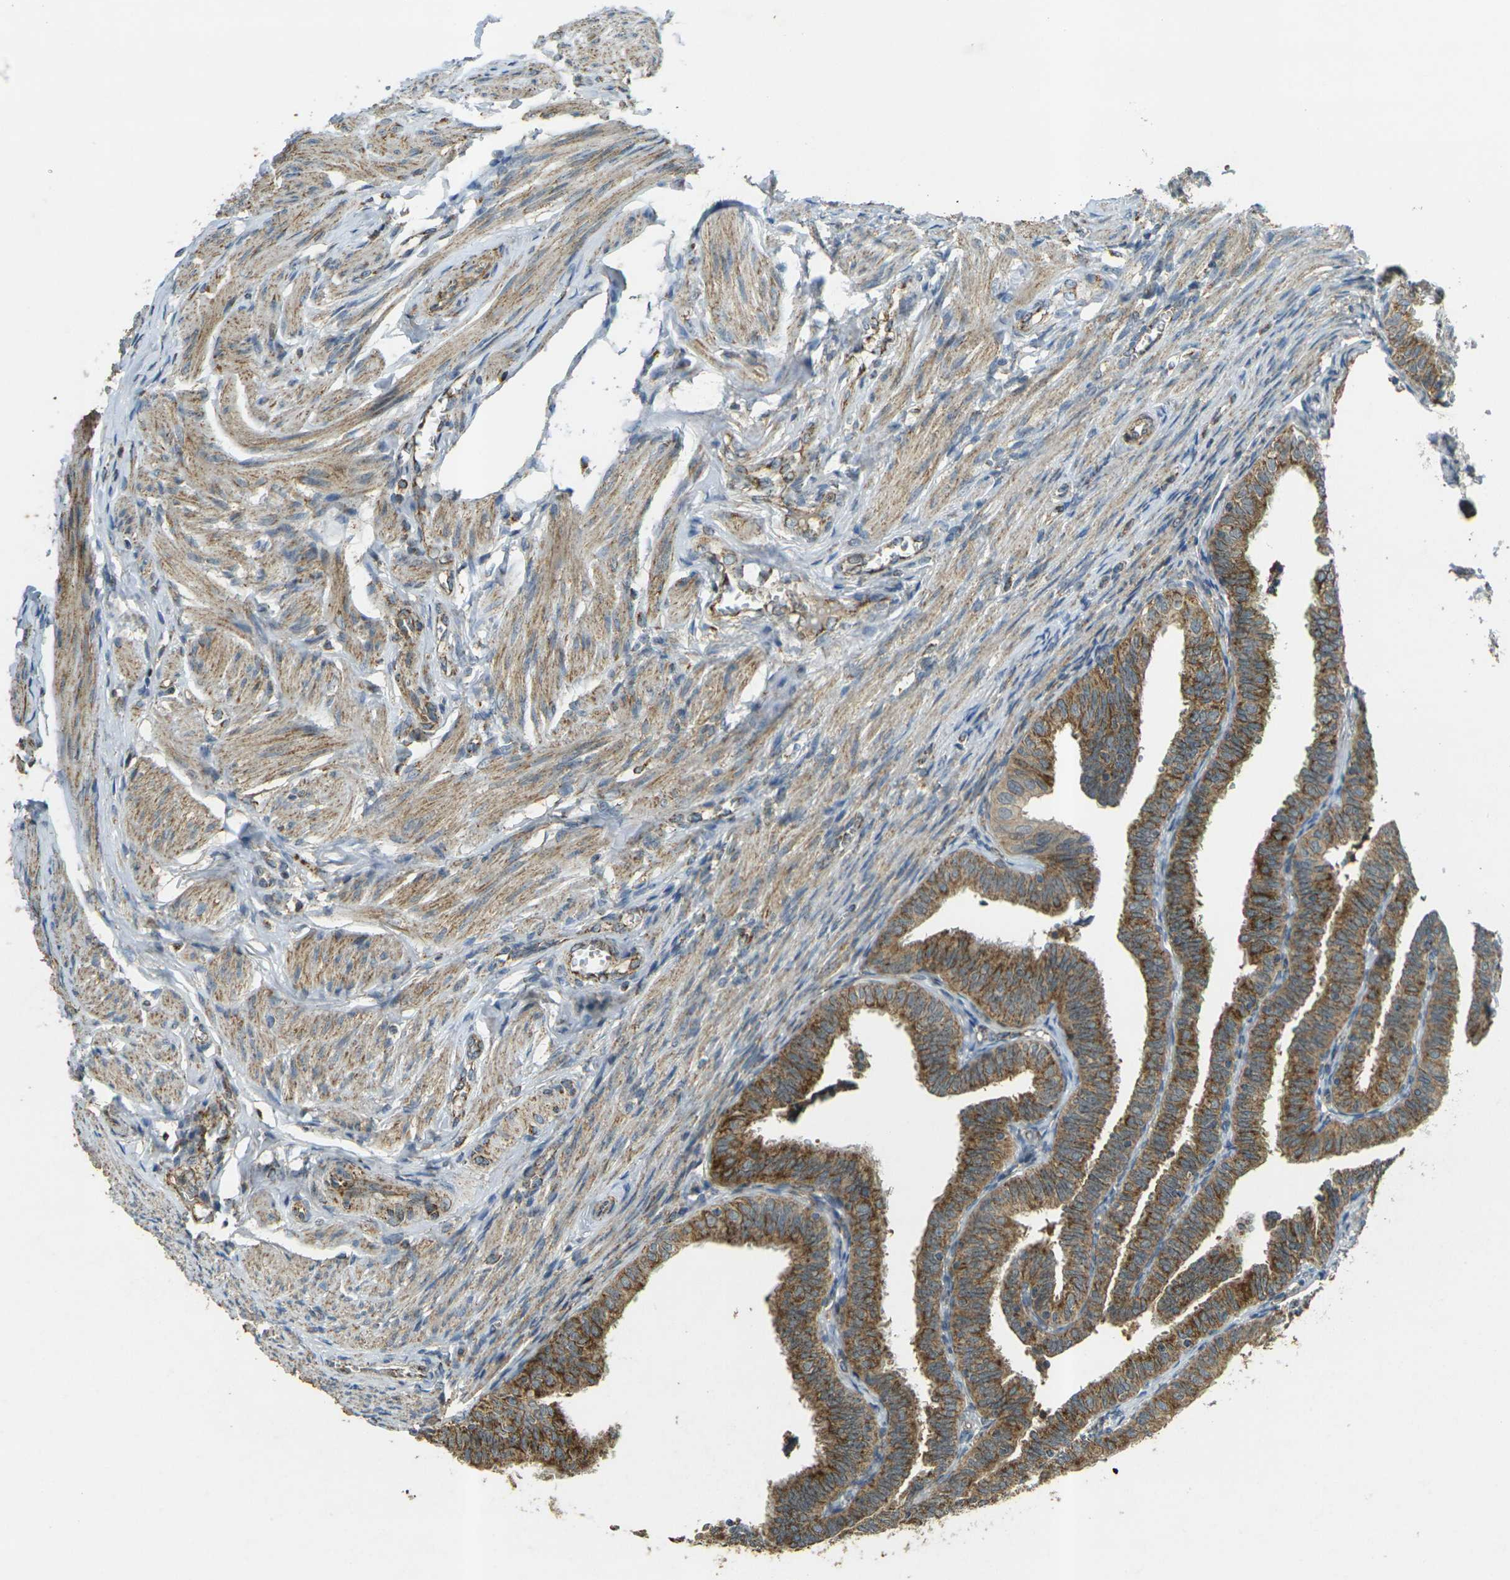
{"staining": {"intensity": "strong", "quantity": ">75%", "location": "cytoplasmic/membranous"}, "tissue": "fallopian tube", "cell_type": "Glandular cells", "image_type": "normal", "snomed": [{"axis": "morphology", "description": "Normal tissue, NOS"}, {"axis": "topography", "description": "Fallopian tube"}], "caption": "This histopathology image displays immunohistochemistry staining of unremarkable human fallopian tube, with high strong cytoplasmic/membranous staining in about >75% of glandular cells.", "gene": "IGF1R", "patient": {"sex": "female", "age": 46}}